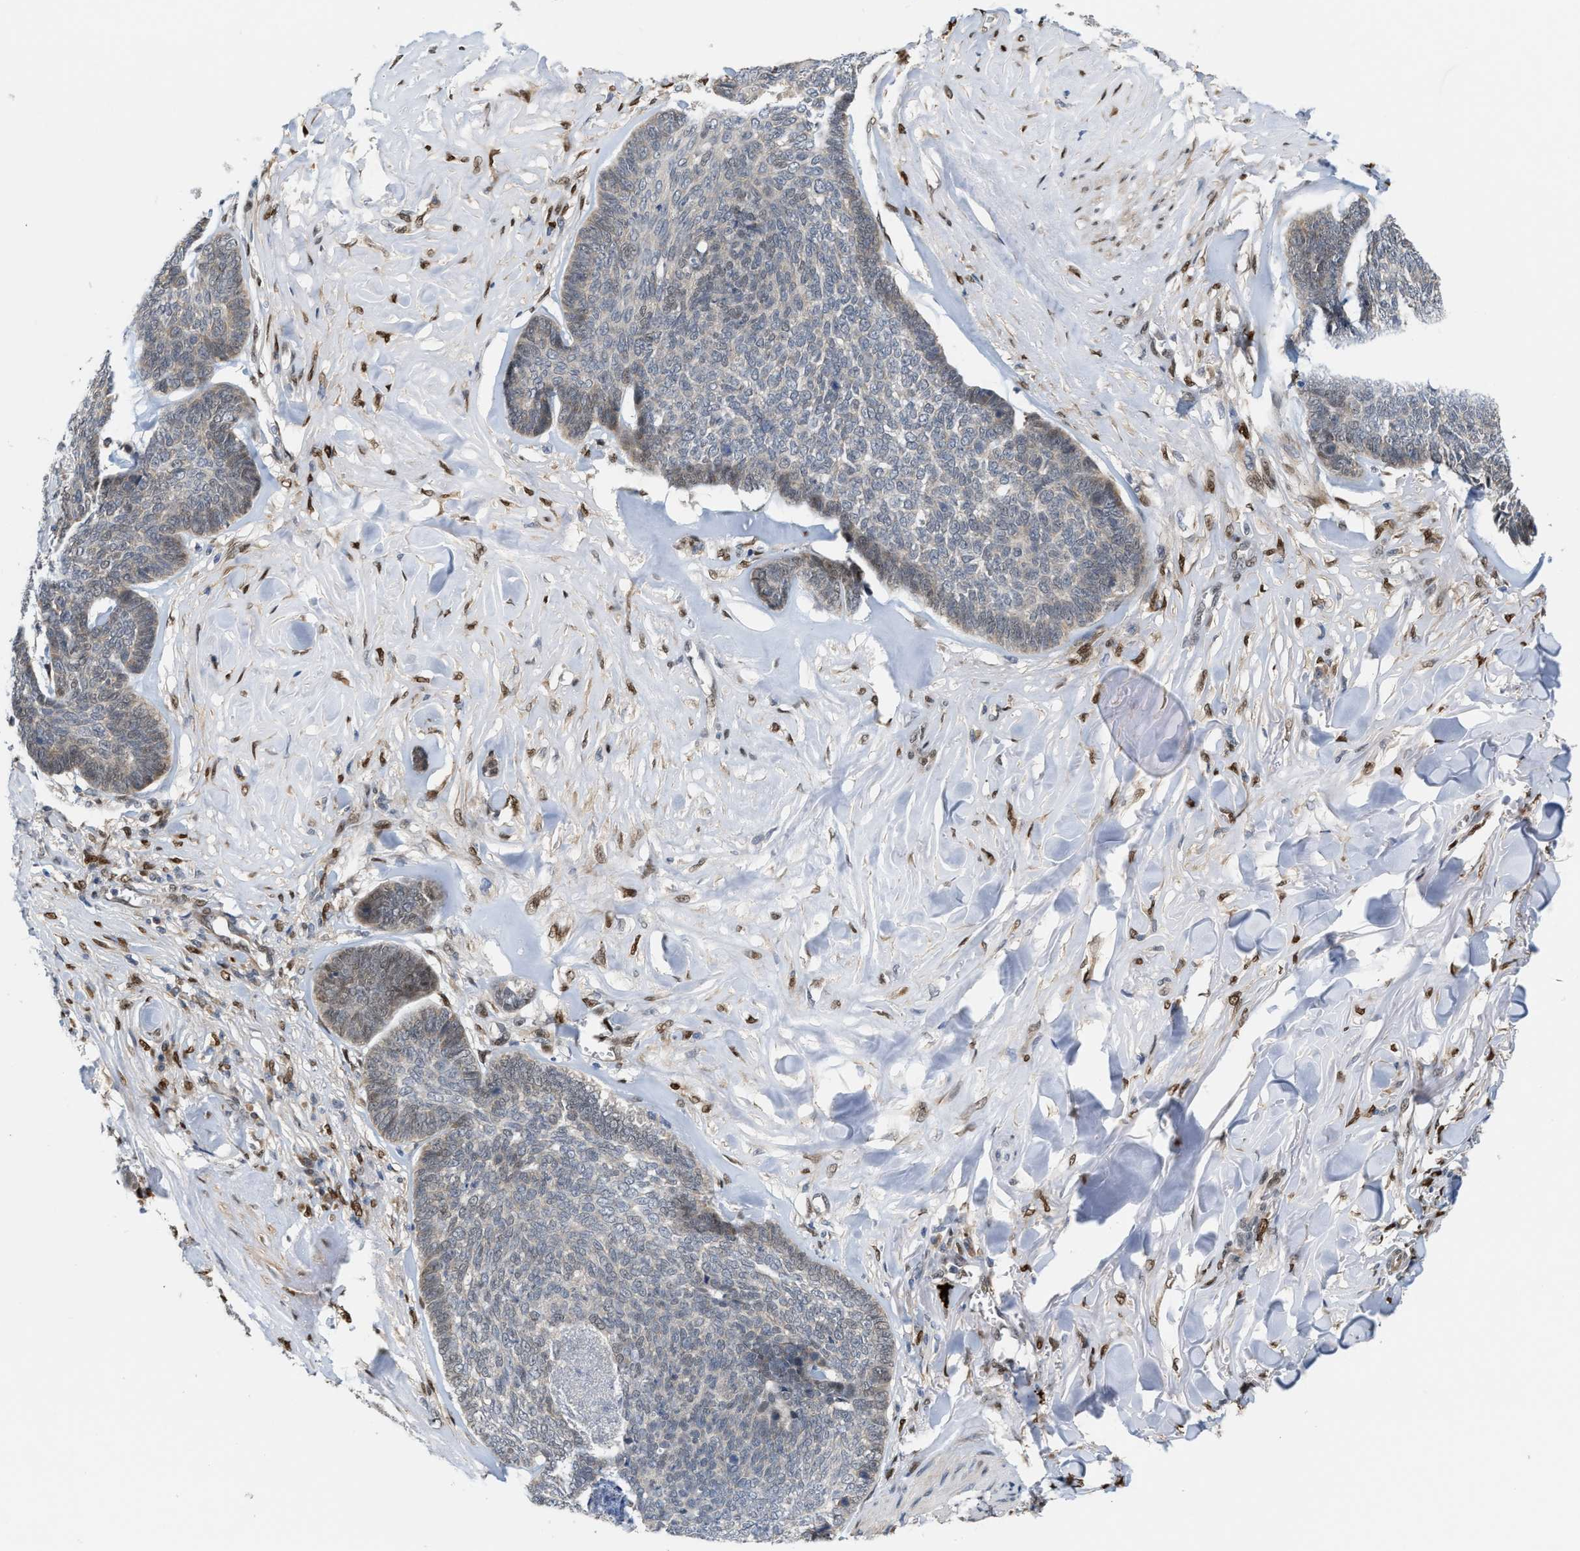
{"staining": {"intensity": "weak", "quantity": "<25%", "location": "cytoplasmic/membranous"}, "tissue": "skin cancer", "cell_type": "Tumor cells", "image_type": "cancer", "snomed": [{"axis": "morphology", "description": "Basal cell carcinoma"}, {"axis": "topography", "description": "Skin"}], "caption": "This histopathology image is of skin cancer stained with IHC to label a protein in brown with the nuclei are counter-stained blue. There is no staining in tumor cells. Brightfield microscopy of immunohistochemistry stained with DAB (brown) and hematoxylin (blue), captured at high magnification.", "gene": "TCF4", "patient": {"sex": "male", "age": 84}}